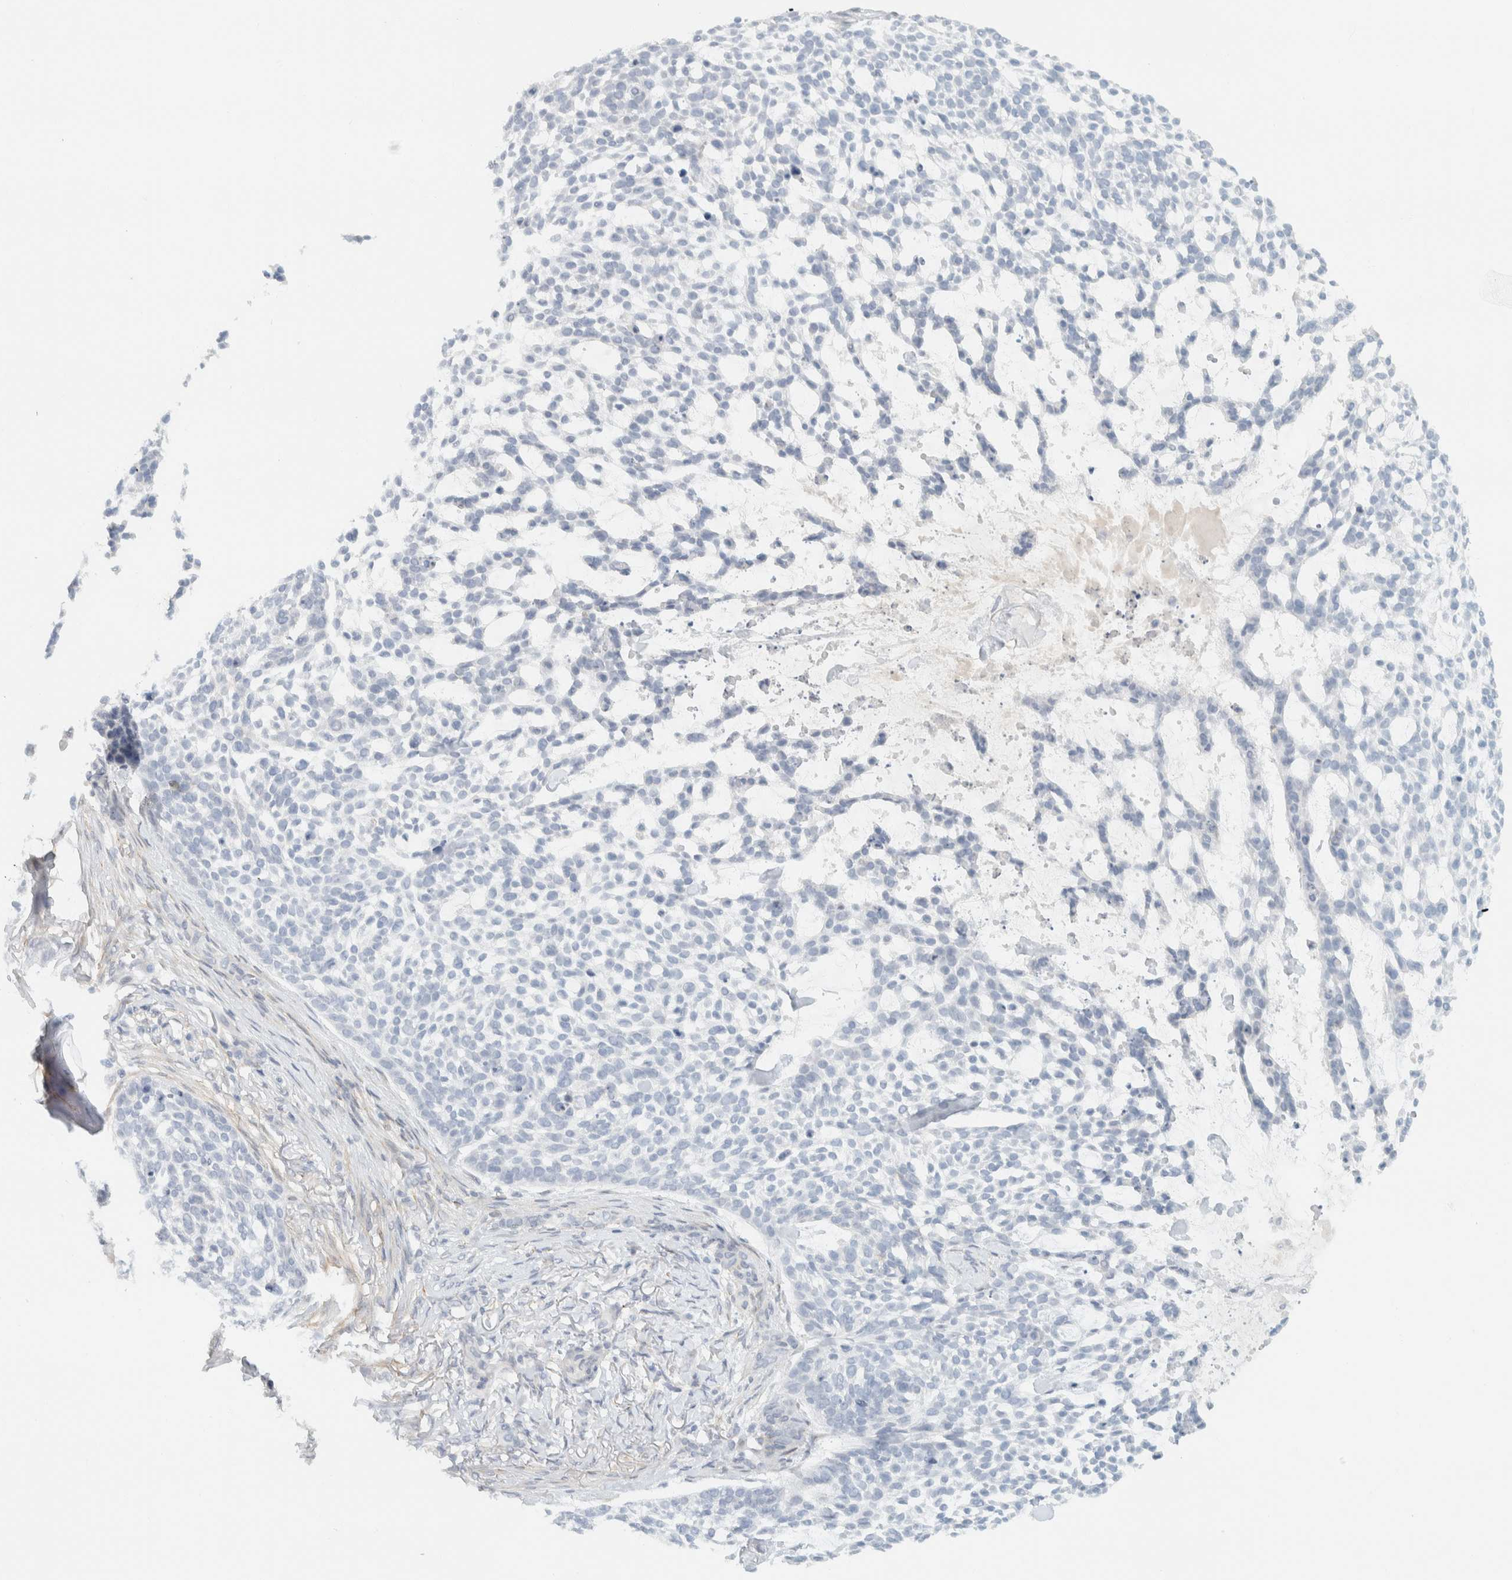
{"staining": {"intensity": "negative", "quantity": "none", "location": "none"}, "tissue": "skin cancer", "cell_type": "Tumor cells", "image_type": "cancer", "snomed": [{"axis": "morphology", "description": "Basal cell carcinoma"}, {"axis": "topography", "description": "Skin"}], "caption": "There is no significant positivity in tumor cells of skin cancer (basal cell carcinoma).", "gene": "C1QTNF12", "patient": {"sex": "female", "age": 64}}